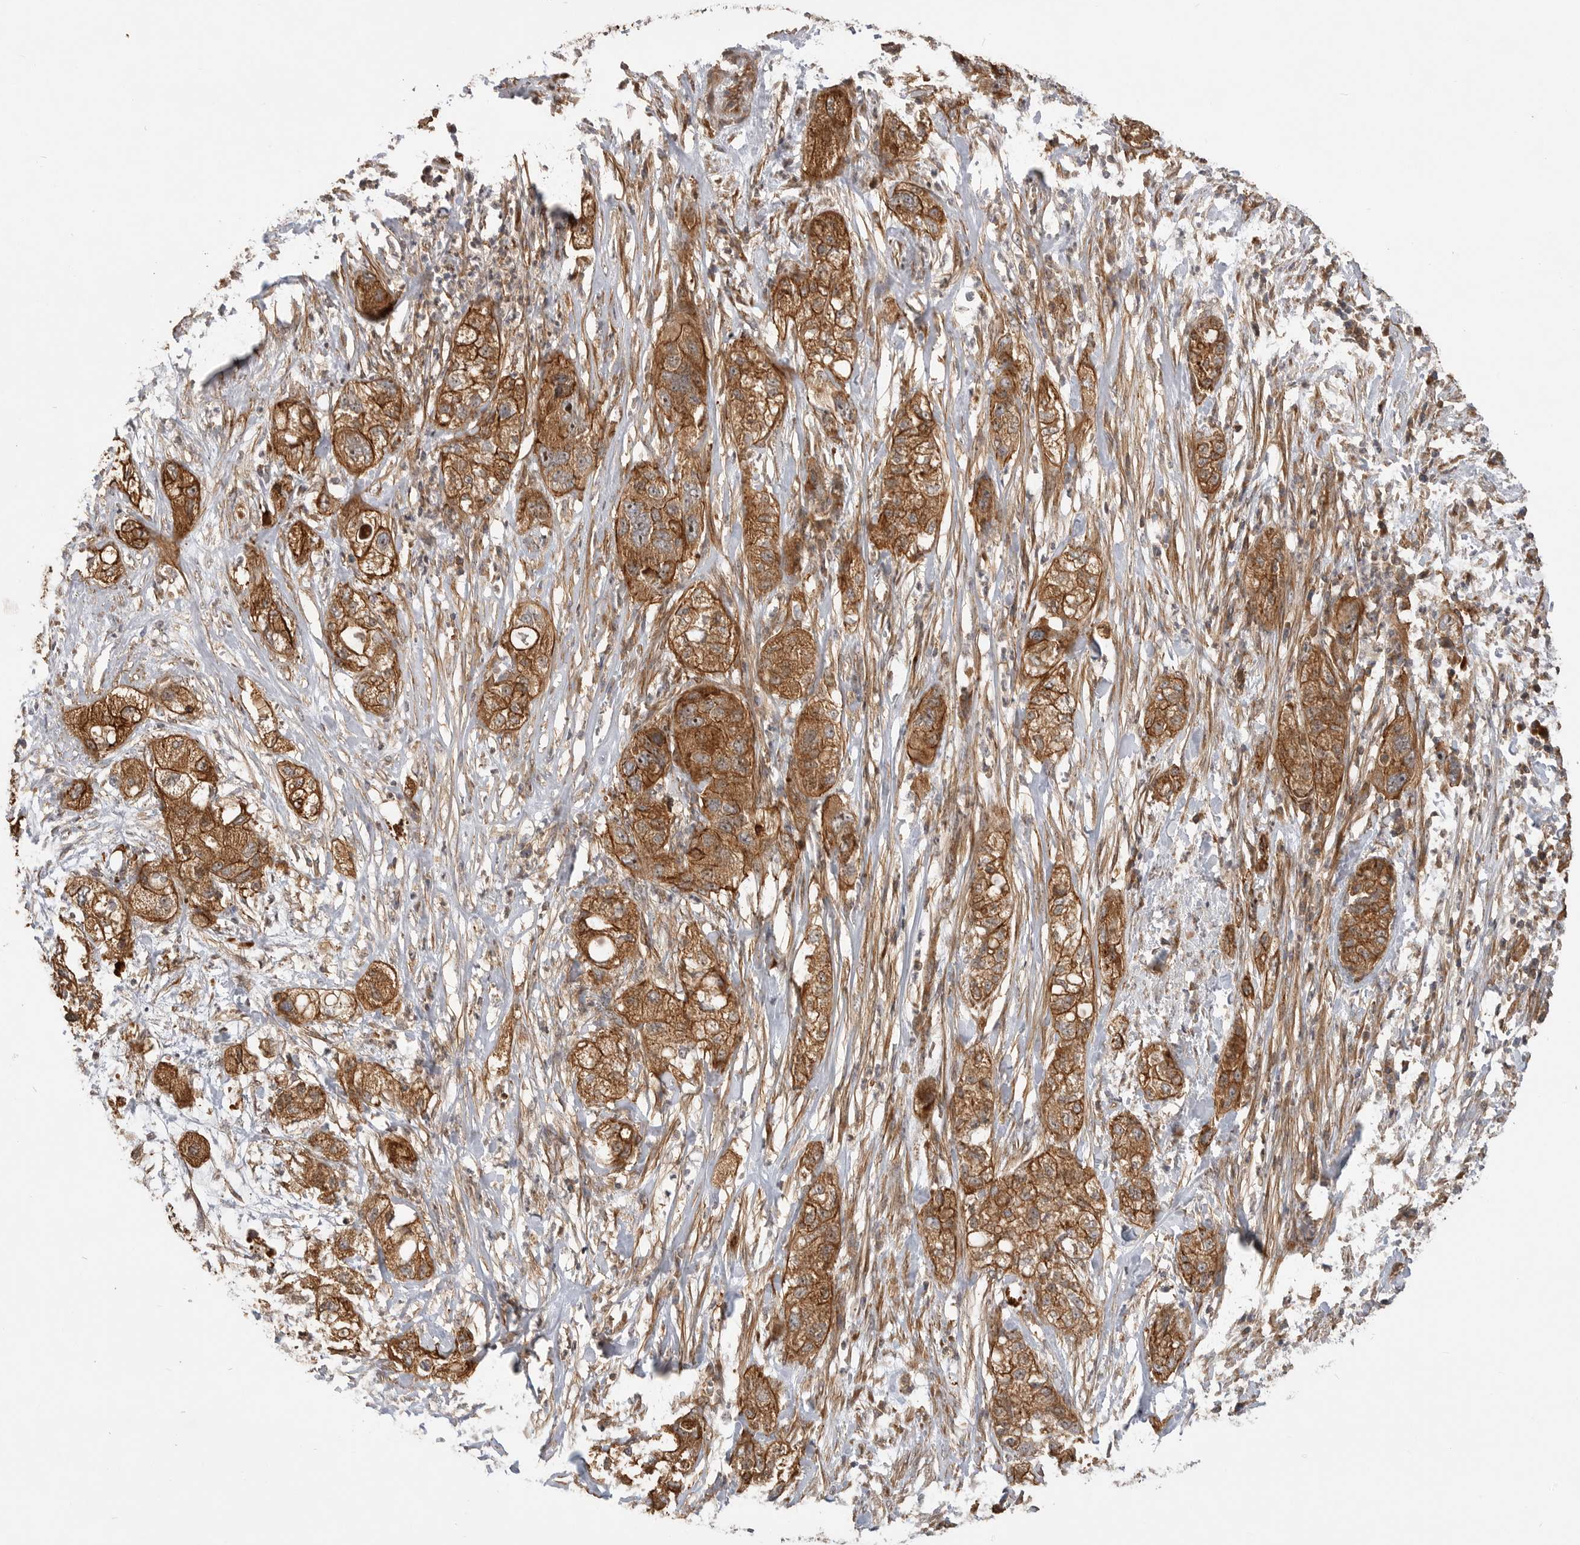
{"staining": {"intensity": "strong", "quantity": ">75%", "location": "cytoplasmic/membranous,nuclear"}, "tissue": "pancreatic cancer", "cell_type": "Tumor cells", "image_type": "cancer", "snomed": [{"axis": "morphology", "description": "Adenocarcinoma, NOS"}, {"axis": "topography", "description": "Pancreas"}], "caption": "High-magnification brightfield microscopy of pancreatic cancer stained with DAB (brown) and counterstained with hematoxylin (blue). tumor cells exhibit strong cytoplasmic/membranous and nuclear staining is seen in approximately>75% of cells.", "gene": "GPATCH2", "patient": {"sex": "female", "age": 78}}